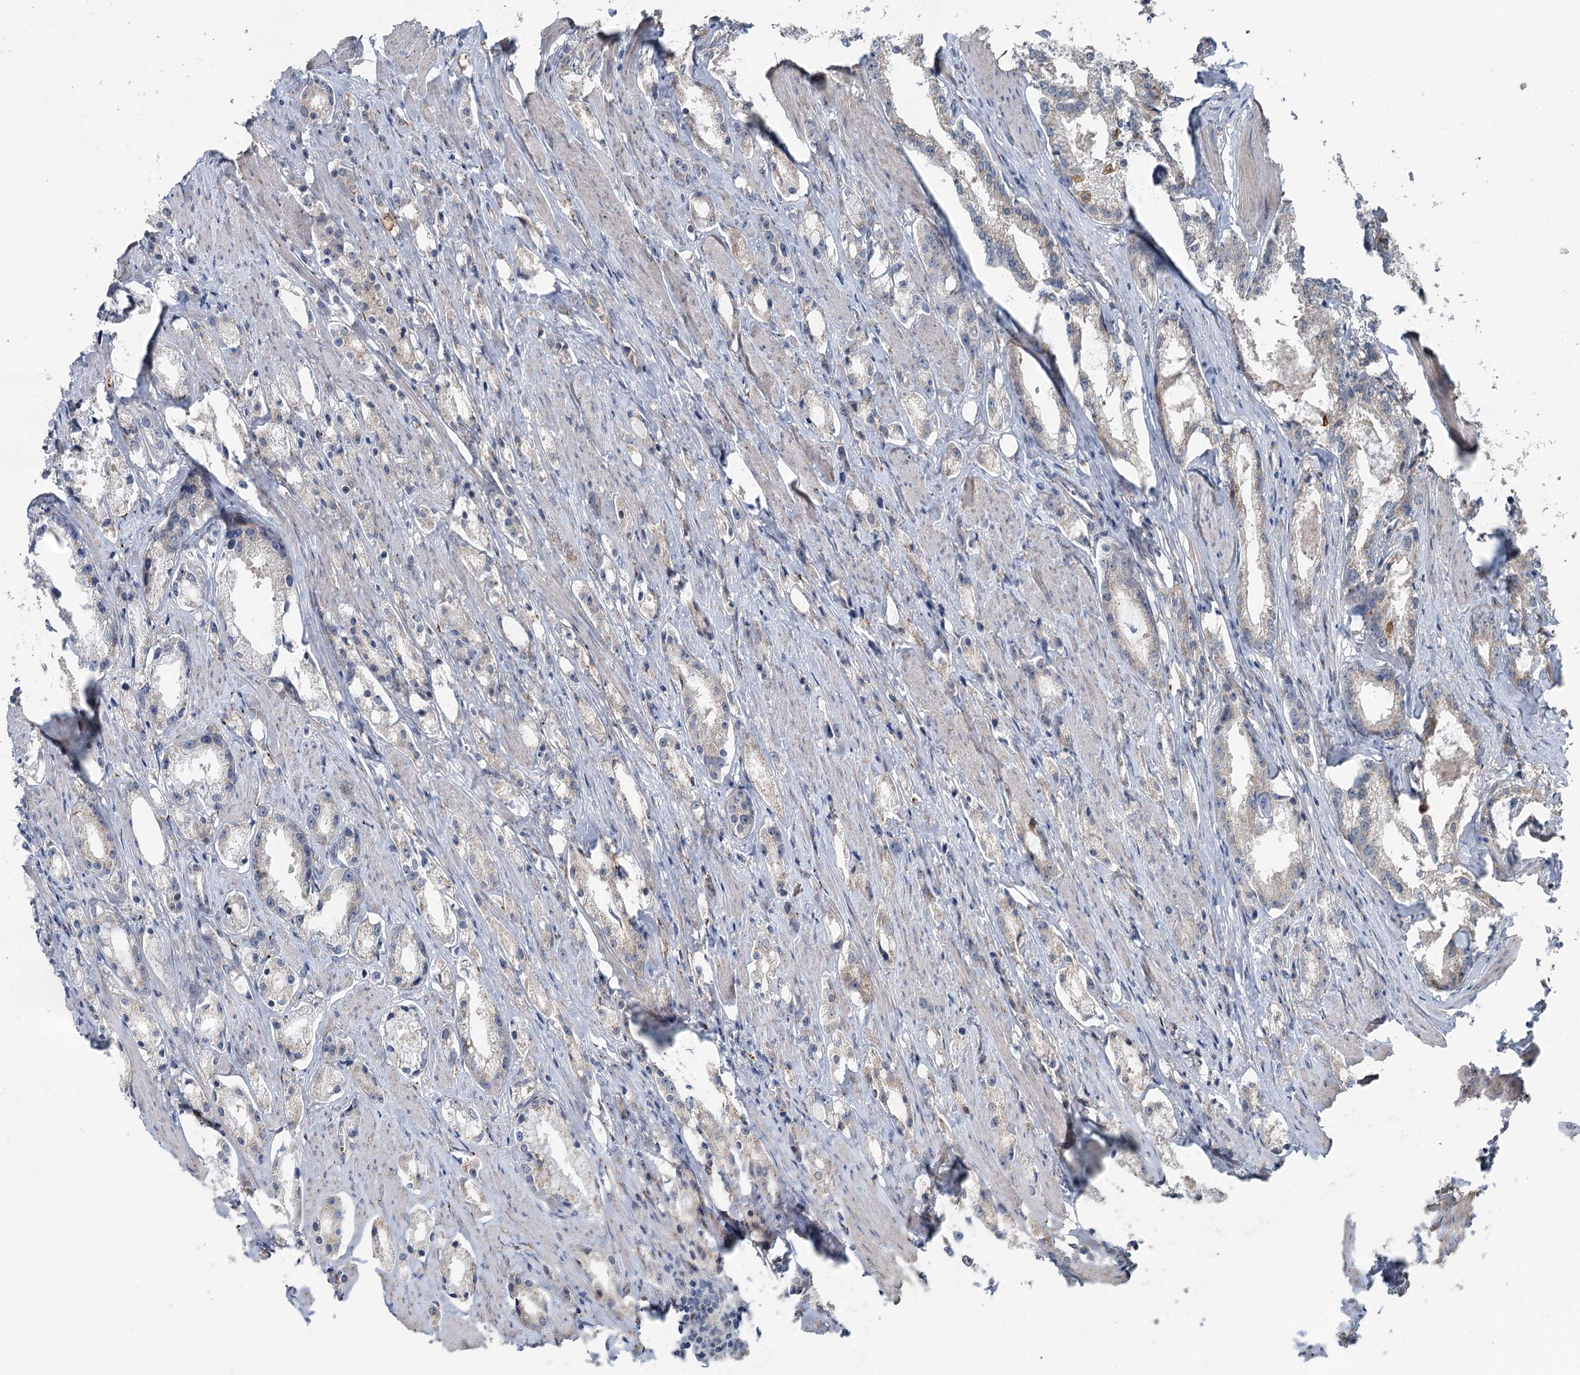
{"staining": {"intensity": "negative", "quantity": "none", "location": "none"}, "tissue": "prostate cancer", "cell_type": "Tumor cells", "image_type": "cancer", "snomed": [{"axis": "morphology", "description": "Adenocarcinoma, High grade"}, {"axis": "topography", "description": "Prostate"}], "caption": "There is no significant staining in tumor cells of prostate adenocarcinoma (high-grade).", "gene": "ITIH5", "patient": {"sex": "male", "age": 66}}